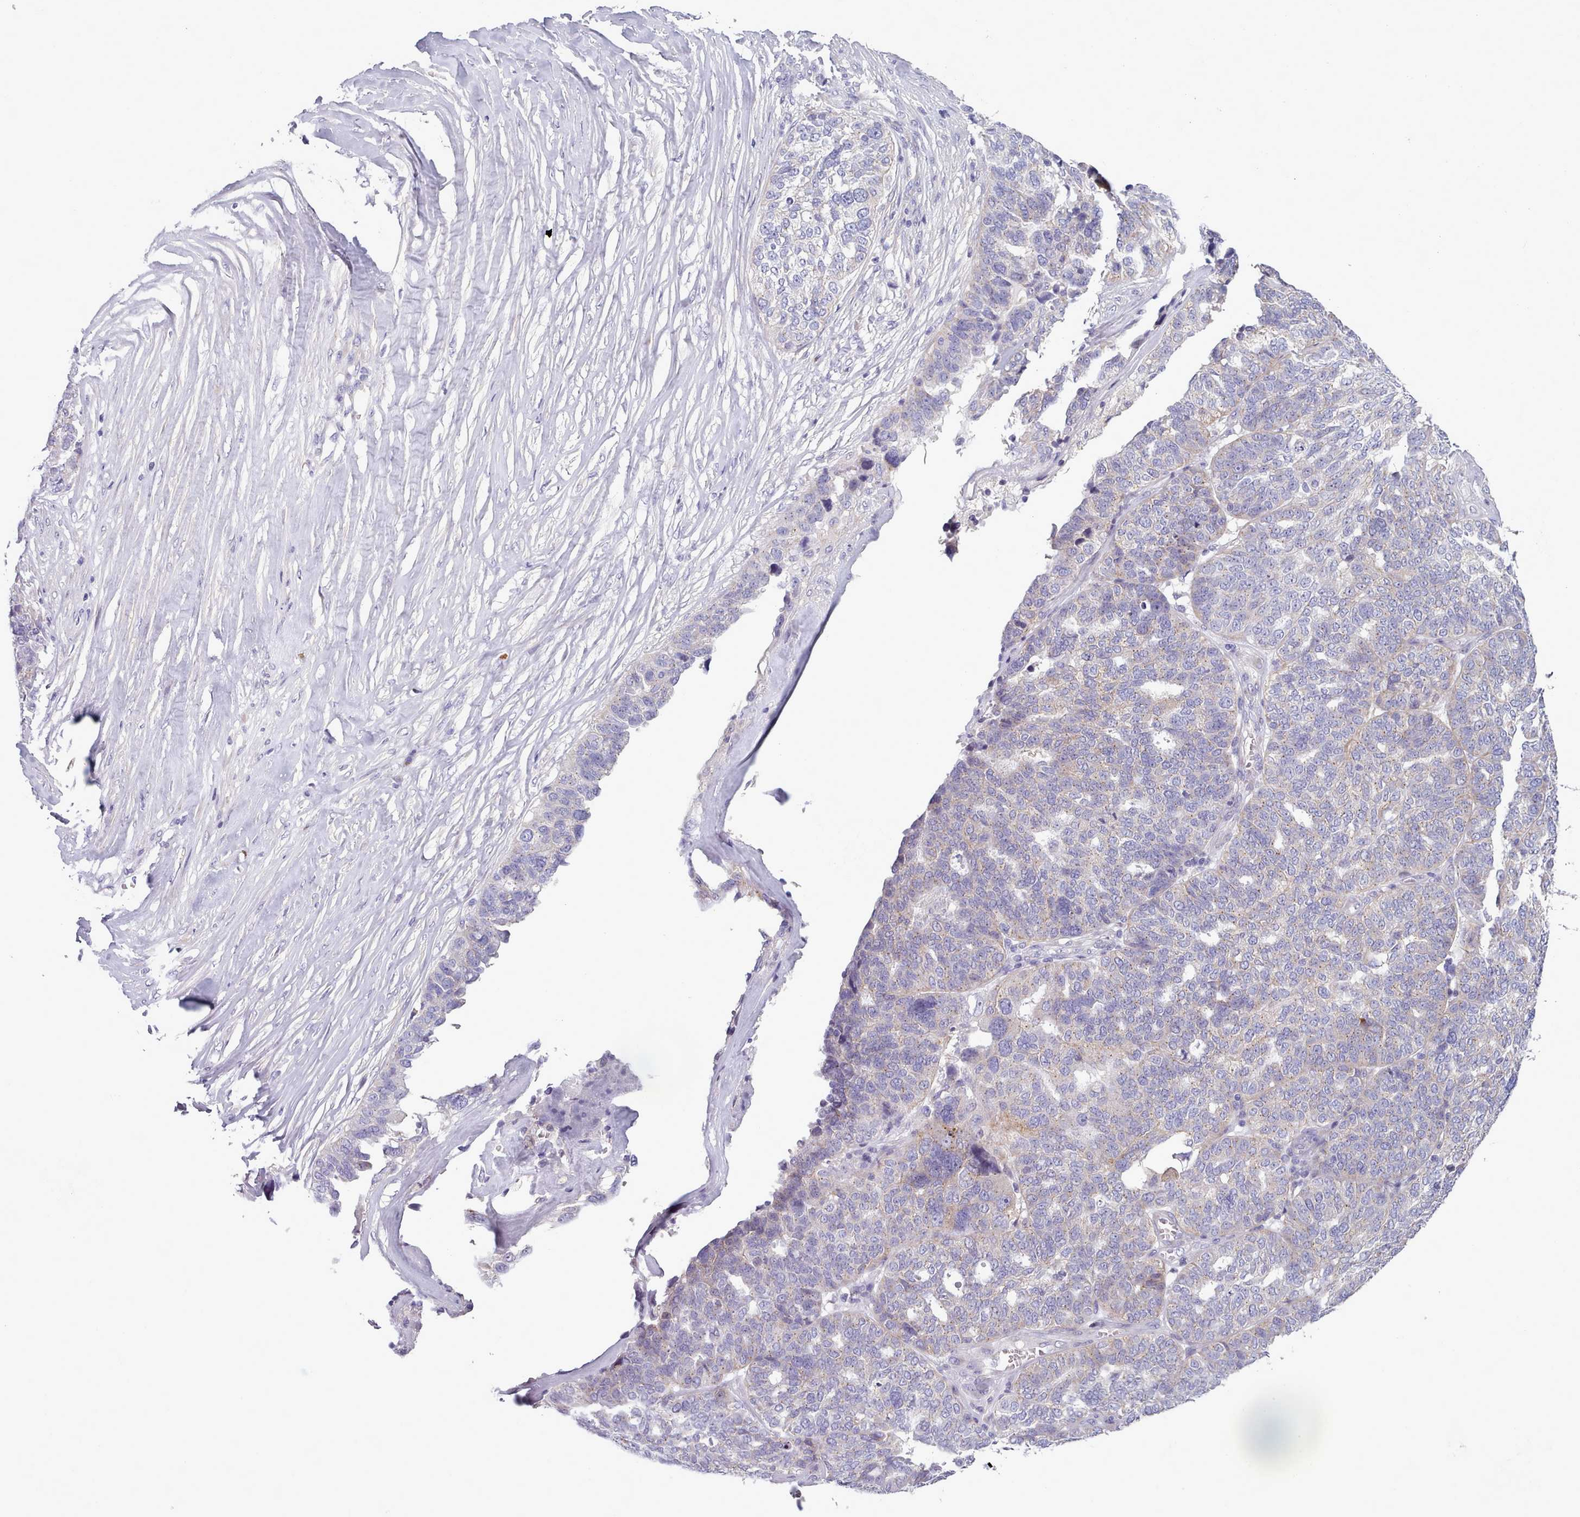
{"staining": {"intensity": "weak", "quantity": "<25%", "location": "cytoplasmic/membranous"}, "tissue": "ovarian cancer", "cell_type": "Tumor cells", "image_type": "cancer", "snomed": [{"axis": "morphology", "description": "Cystadenocarcinoma, serous, NOS"}, {"axis": "topography", "description": "Ovary"}], "caption": "Tumor cells show no significant protein staining in ovarian serous cystadenocarcinoma.", "gene": "MYRFL", "patient": {"sex": "female", "age": 59}}